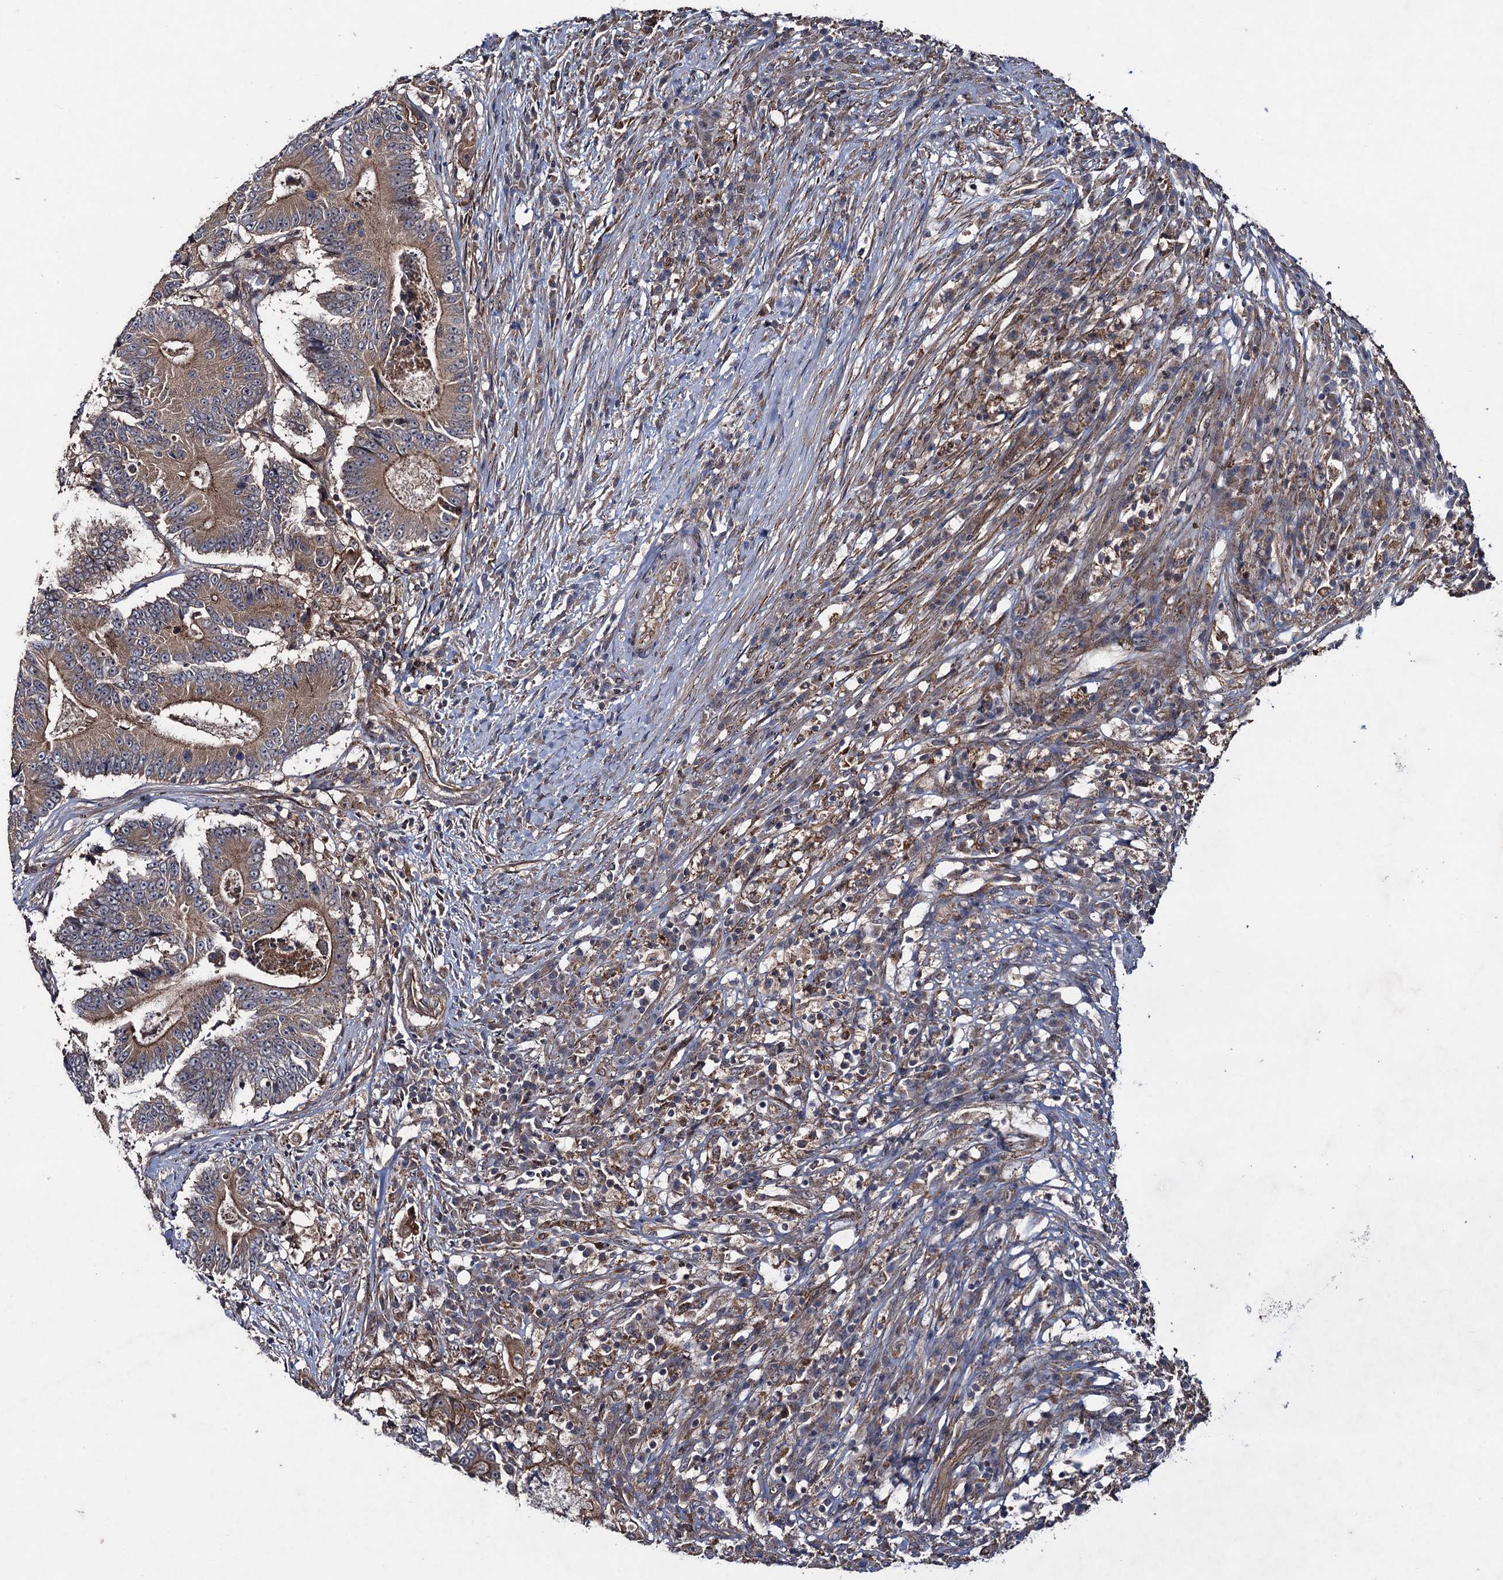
{"staining": {"intensity": "moderate", "quantity": ">75%", "location": "cytoplasmic/membranous"}, "tissue": "colorectal cancer", "cell_type": "Tumor cells", "image_type": "cancer", "snomed": [{"axis": "morphology", "description": "Adenocarcinoma, NOS"}, {"axis": "topography", "description": "Colon"}], "caption": "Moderate cytoplasmic/membranous positivity is appreciated in about >75% of tumor cells in colorectal cancer (adenocarcinoma).", "gene": "HAUS1", "patient": {"sex": "male", "age": 83}}